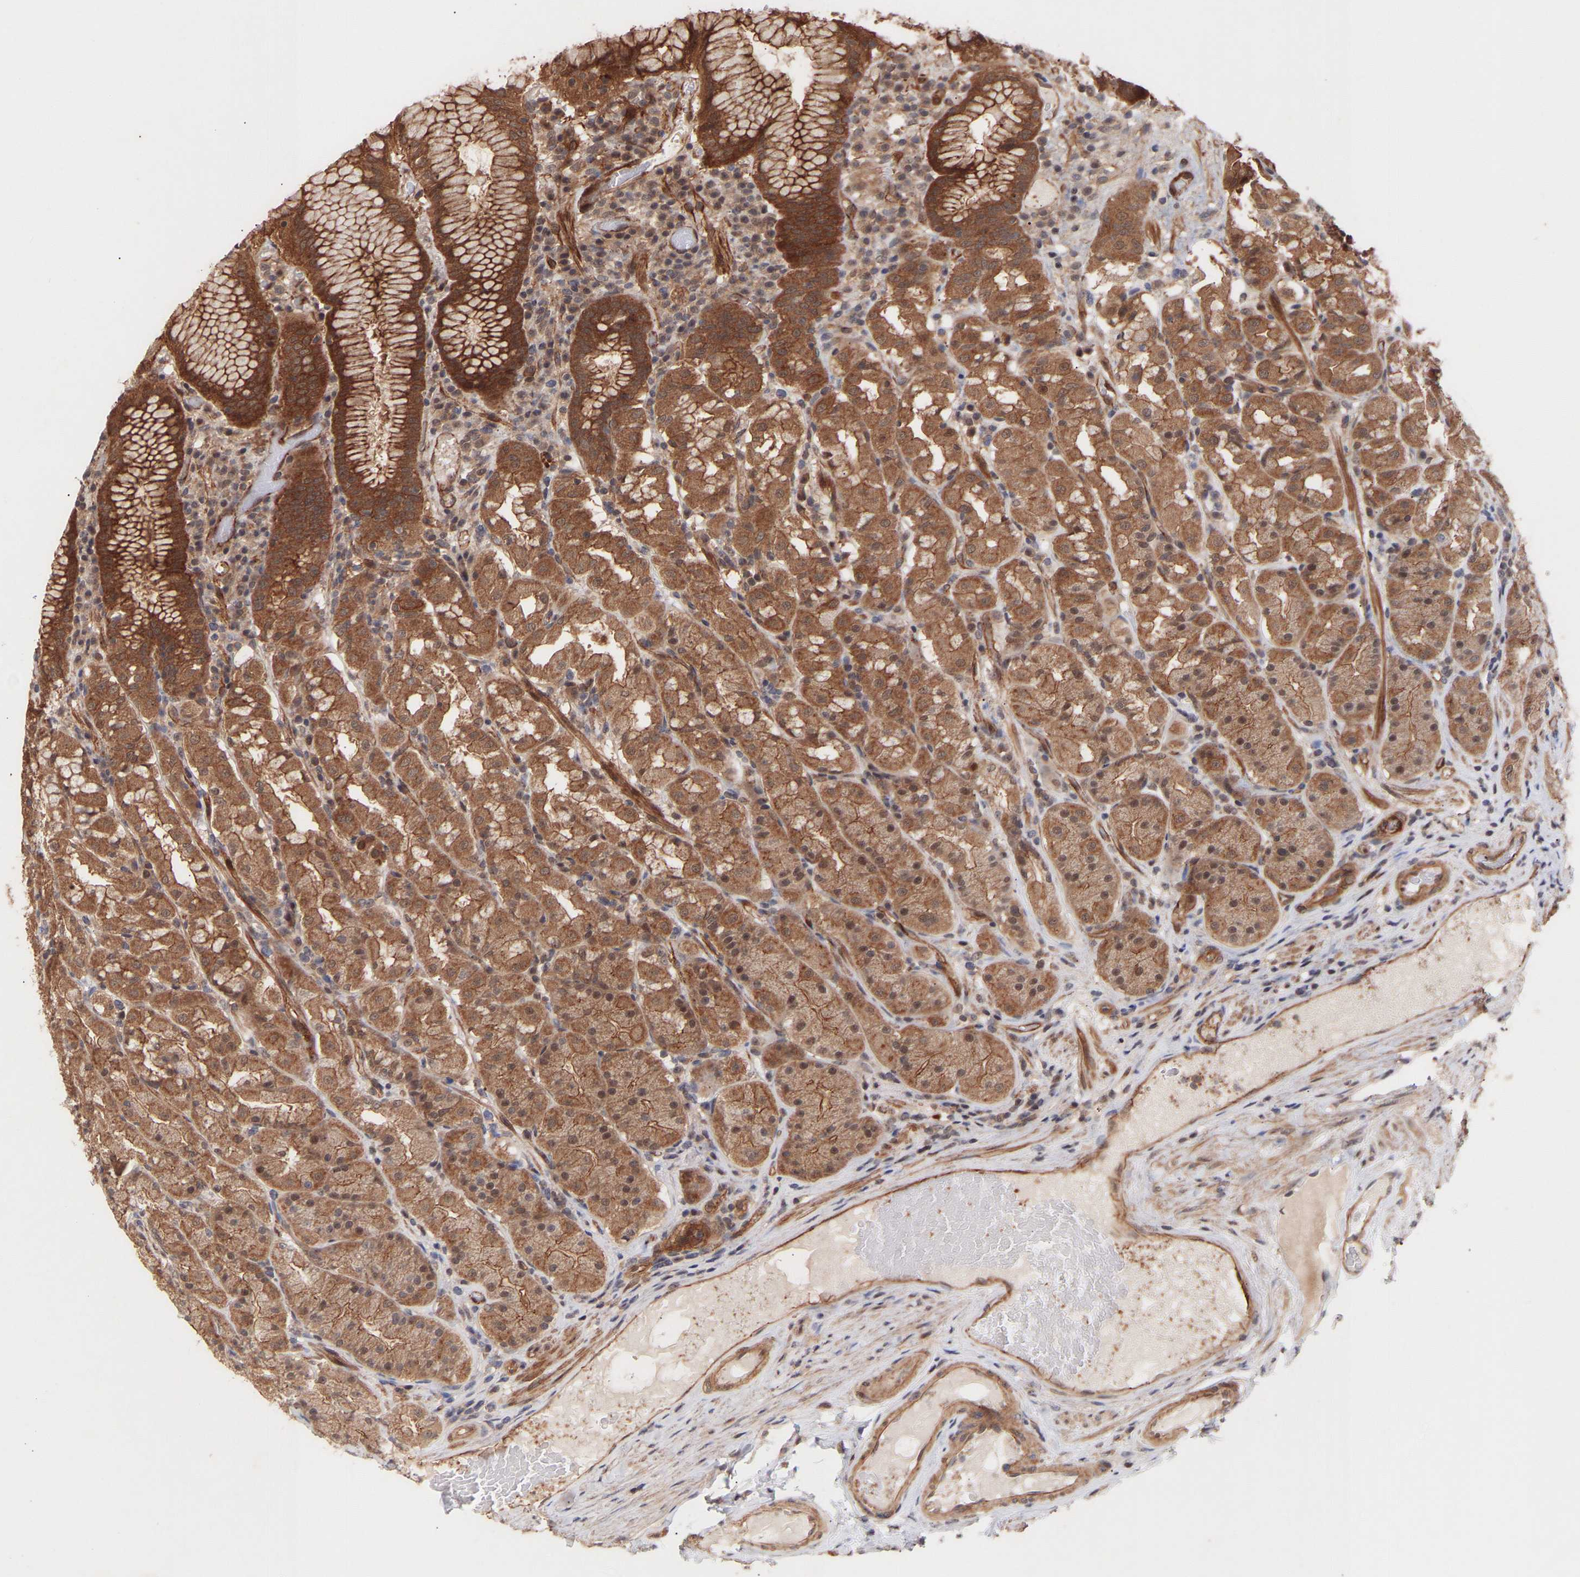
{"staining": {"intensity": "strong", "quantity": ">75%", "location": "cytoplasmic/membranous"}, "tissue": "stomach", "cell_type": "Glandular cells", "image_type": "normal", "snomed": [{"axis": "morphology", "description": "Normal tissue, NOS"}, {"axis": "topography", "description": "Stomach"}, {"axis": "topography", "description": "Stomach, lower"}], "caption": "Immunohistochemistry (IHC) micrograph of unremarkable stomach: stomach stained using immunohistochemistry exhibits high levels of strong protein expression localized specifically in the cytoplasmic/membranous of glandular cells, appearing as a cytoplasmic/membranous brown color.", "gene": "PDLIM5", "patient": {"sex": "female", "age": 56}}